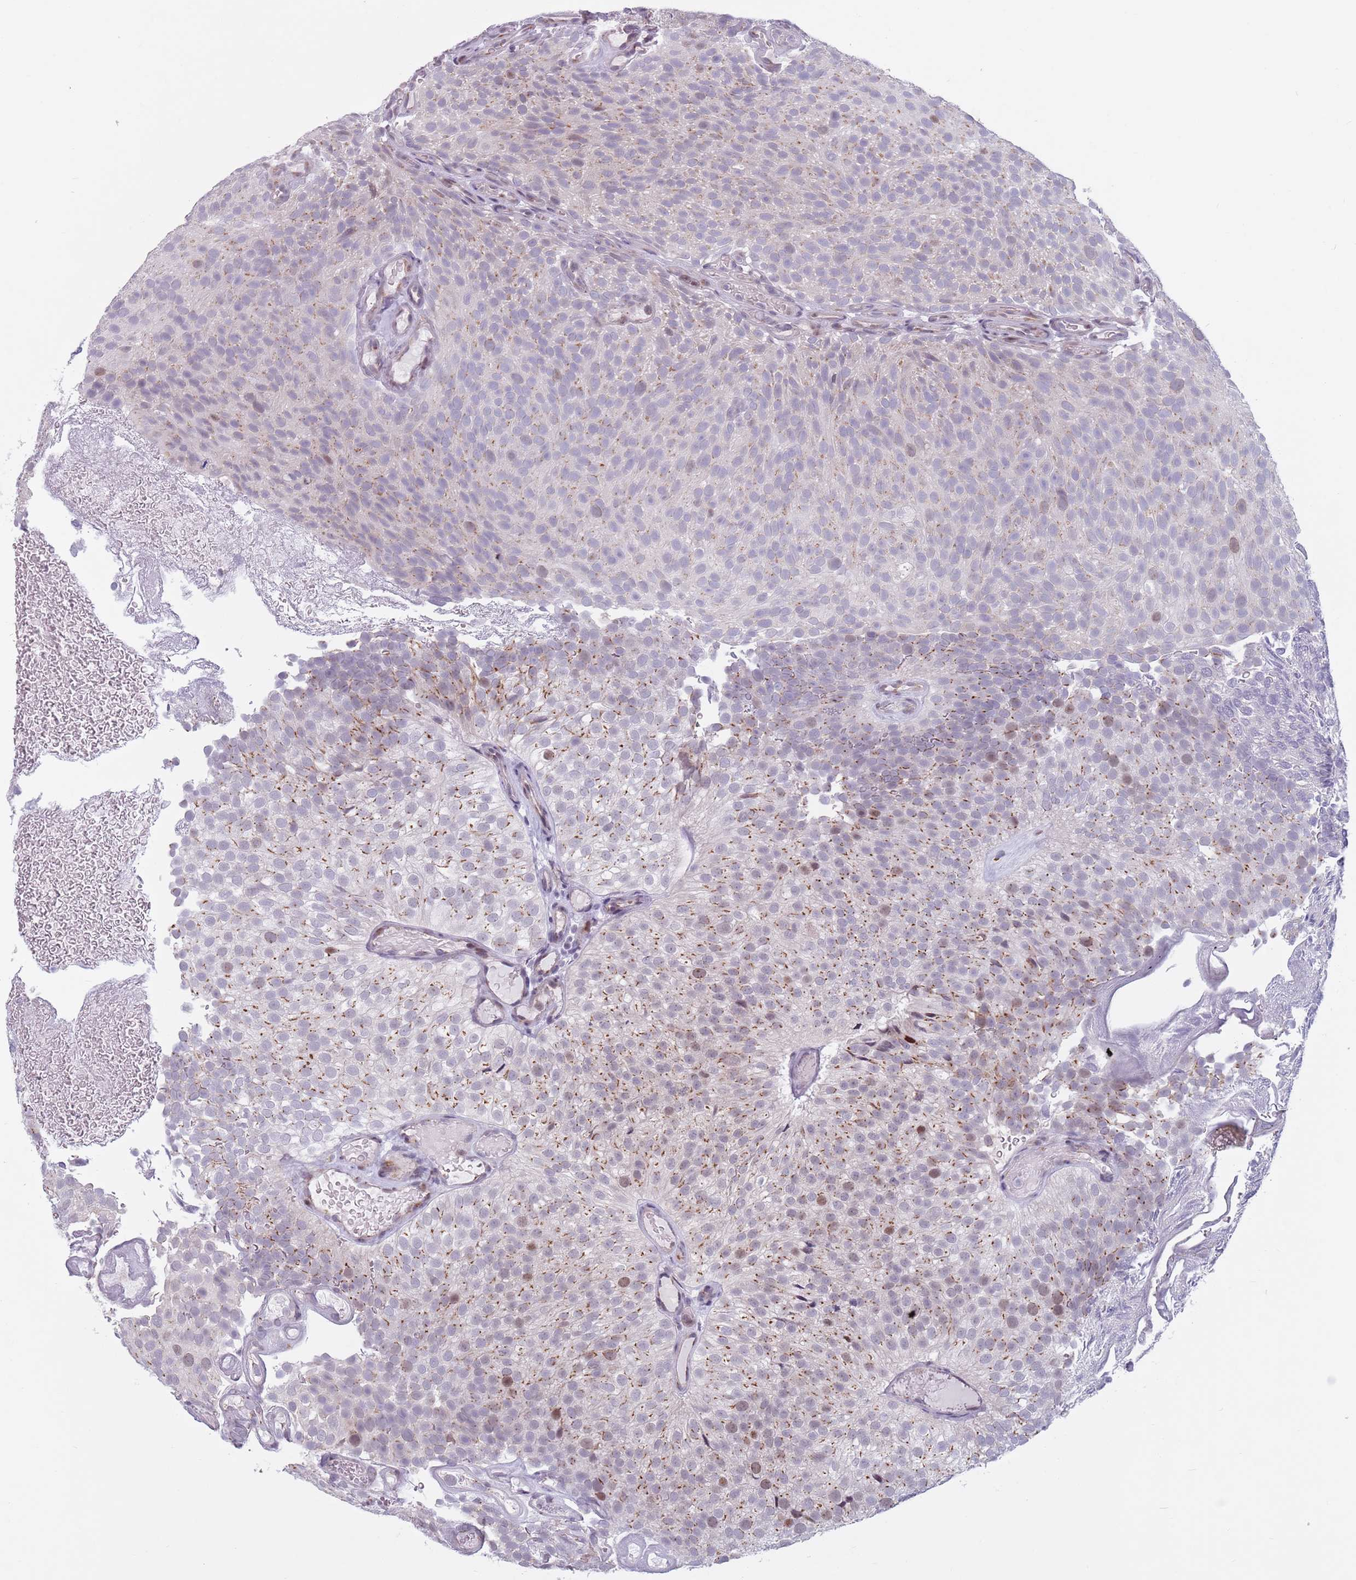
{"staining": {"intensity": "weak", "quantity": "25%-75%", "location": "cytoplasmic/membranous,nuclear"}, "tissue": "urothelial cancer", "cell_type": "Tumor cells", "image_type": "cancer", "snomed": [{"axis": "morphology", "description": "Urothelial carcinoma, Low grade"}, {"axis": "topography", "description": "Urinary bladder"}], "caption": "An IHC histopathology image of tumor tissue is shown. Protein staining in brown labels weak cytoplasmic/membranous and nuclear positivity in low-grade urothelial carcinoma within tumor cells.", "gene": "ZKSCAN2", "patient": {"sex": "male", "age": 78}}